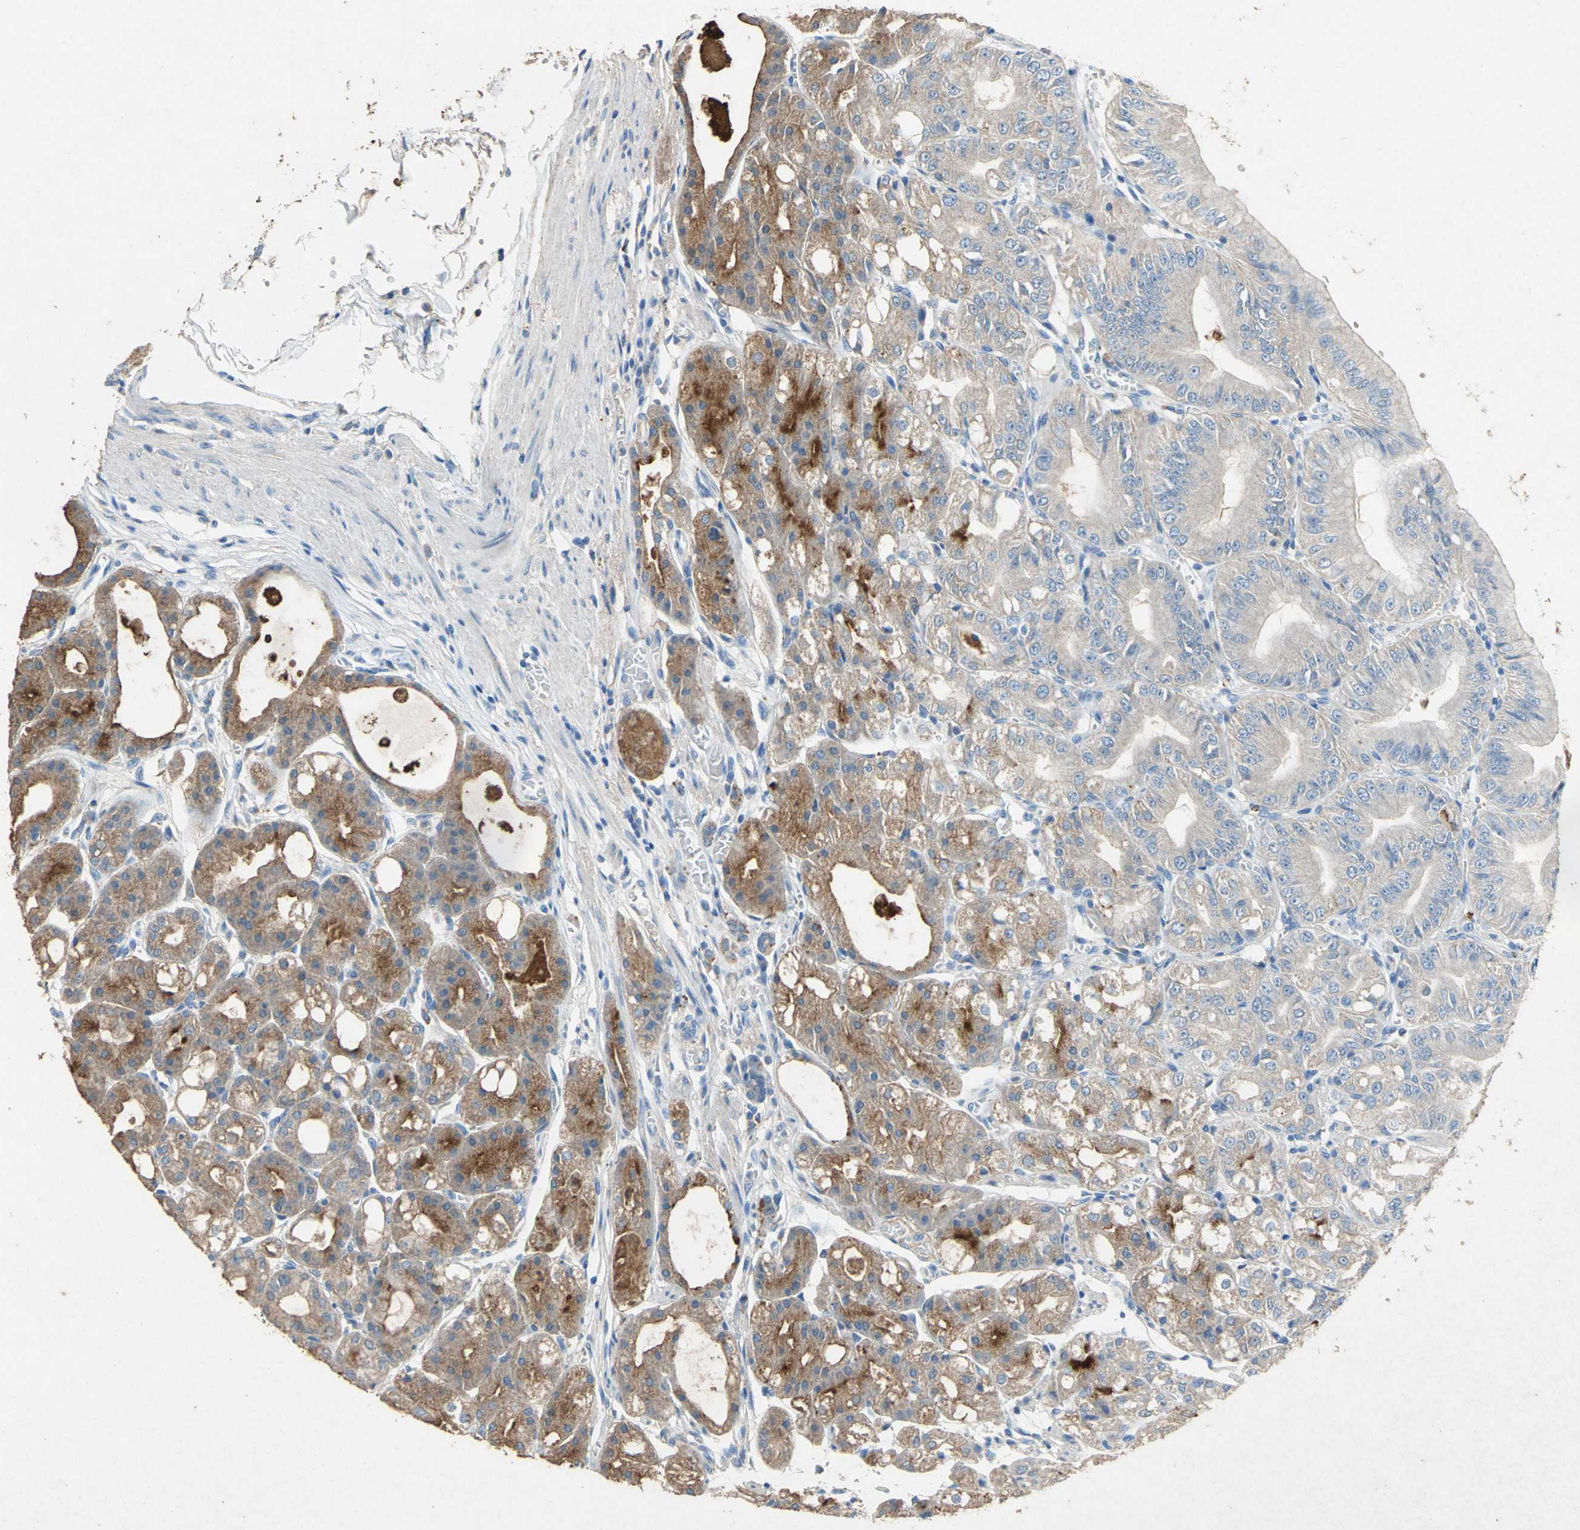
{"staining": {"intensity": "moderate", "quantity": "25%-75%", "location": "cytoplasmic/membranous"}, "tissue": "stomach", "cell_type": "Glandular cells", "image_type": "normal", "snomed": [{"axis": "morphology", "description": "Normal tissue, NOS"}, {"axis": "topography", "description": "Stomach, lower"}], "caption": "A medium amount of moderate cytoplasmic/membranous staining is appreciated in about 25%-75% of glandular cells in benign stomach.", "gene": "ADAMTS5", "patient": {"sex": "male", "age": 71}}